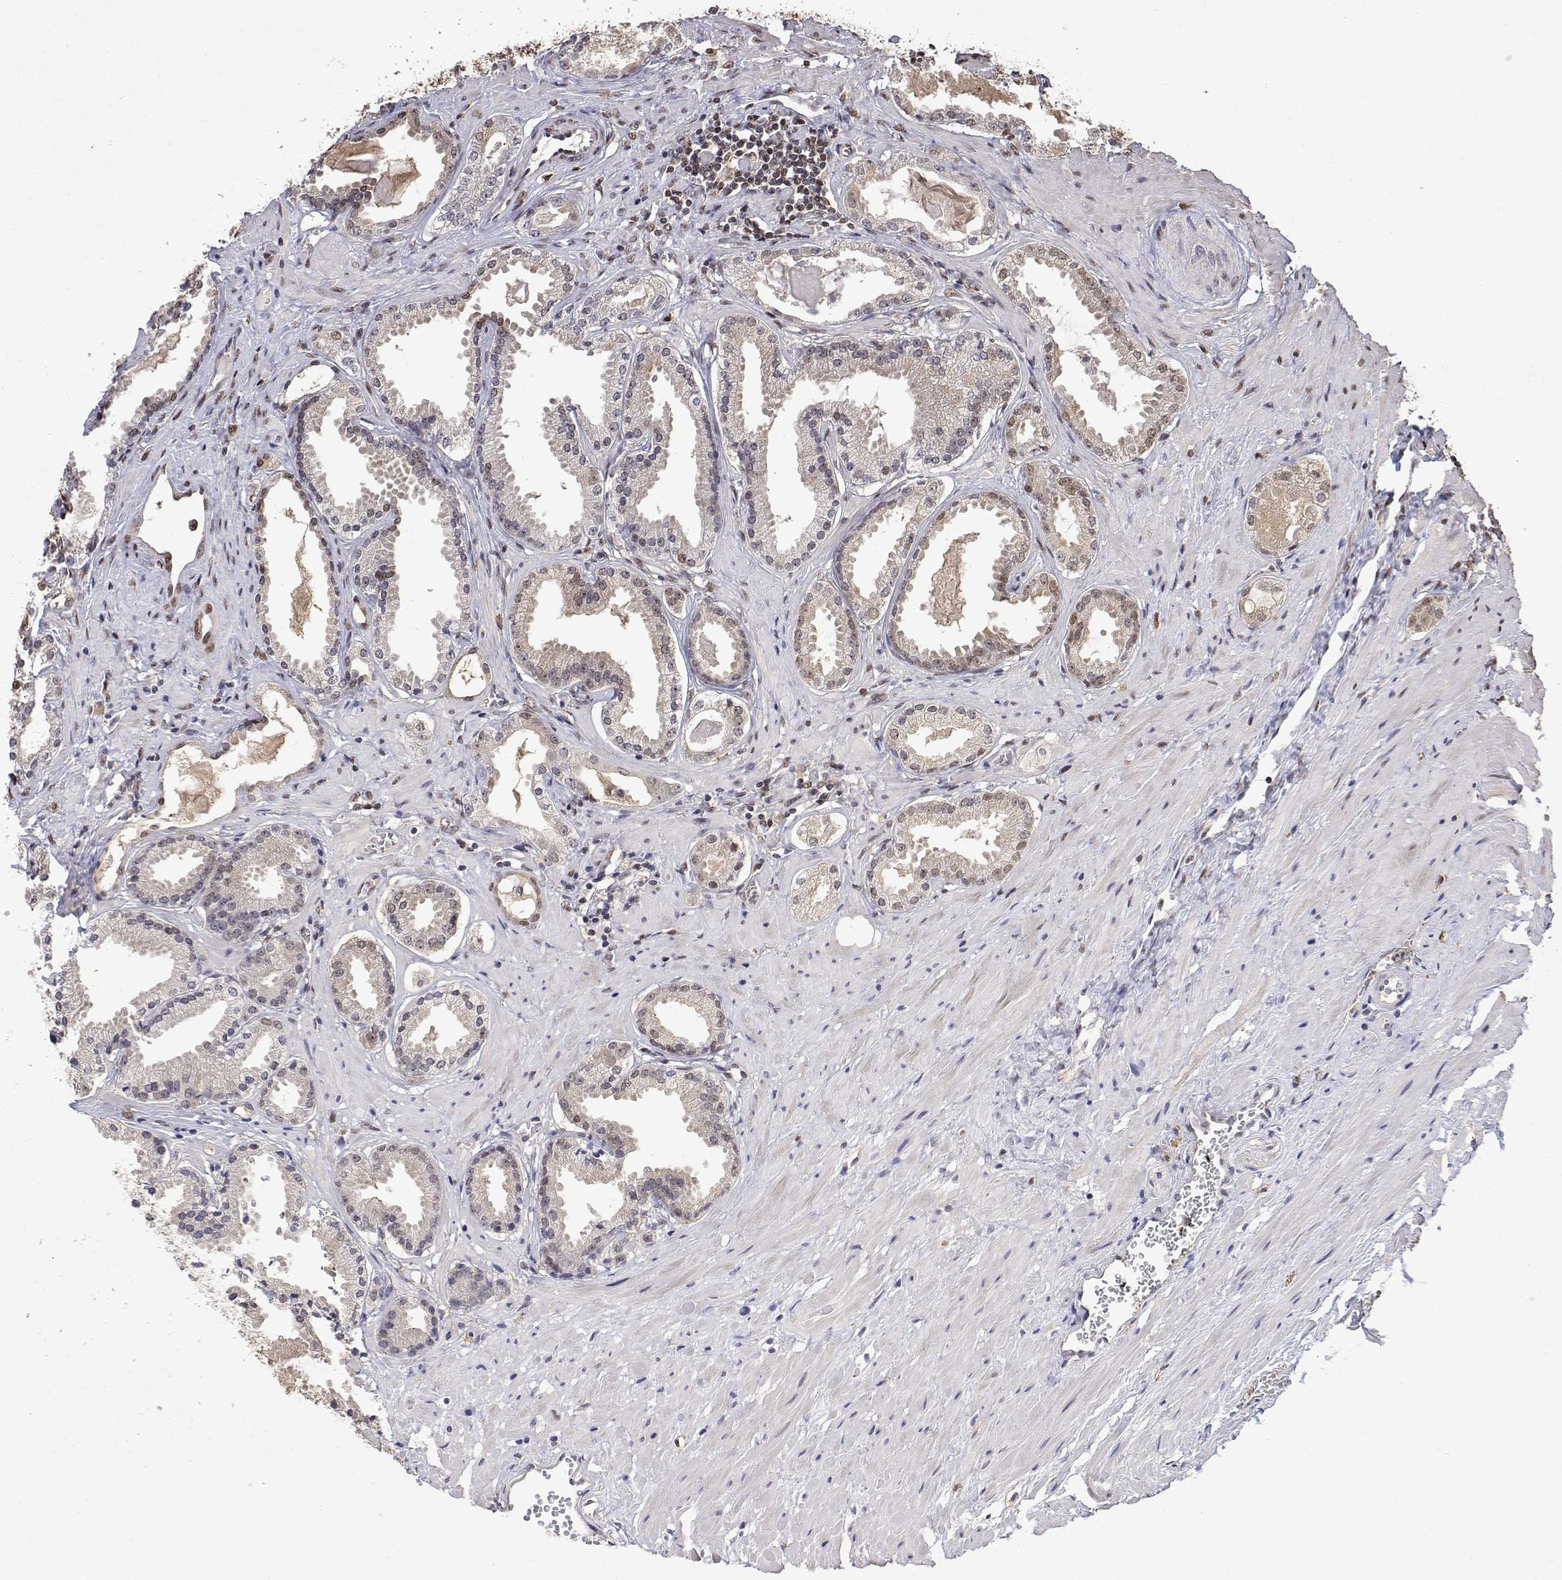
{"staining": {"intensity": "weak", "quantity": "<25%", "location": "nuclear"}, "tissue": "prostate cancer", "cell_type": "Tumor cells", "image_type": "cancer", "snomed": [{"axis": "morphology", "description": "Adenocarcinoma, NOS"}, {"axis": "morphology", "description": "Adenocarcinoma, Low grade"}, {"axis": "topography", "description": "Prostate"}], "caption": "Immunohistochemistry (IHC) of human prostate cancer shows no expression in tumor cells.", "gene": "TPI1", "patient": {"sex": "male", "age": 64}}